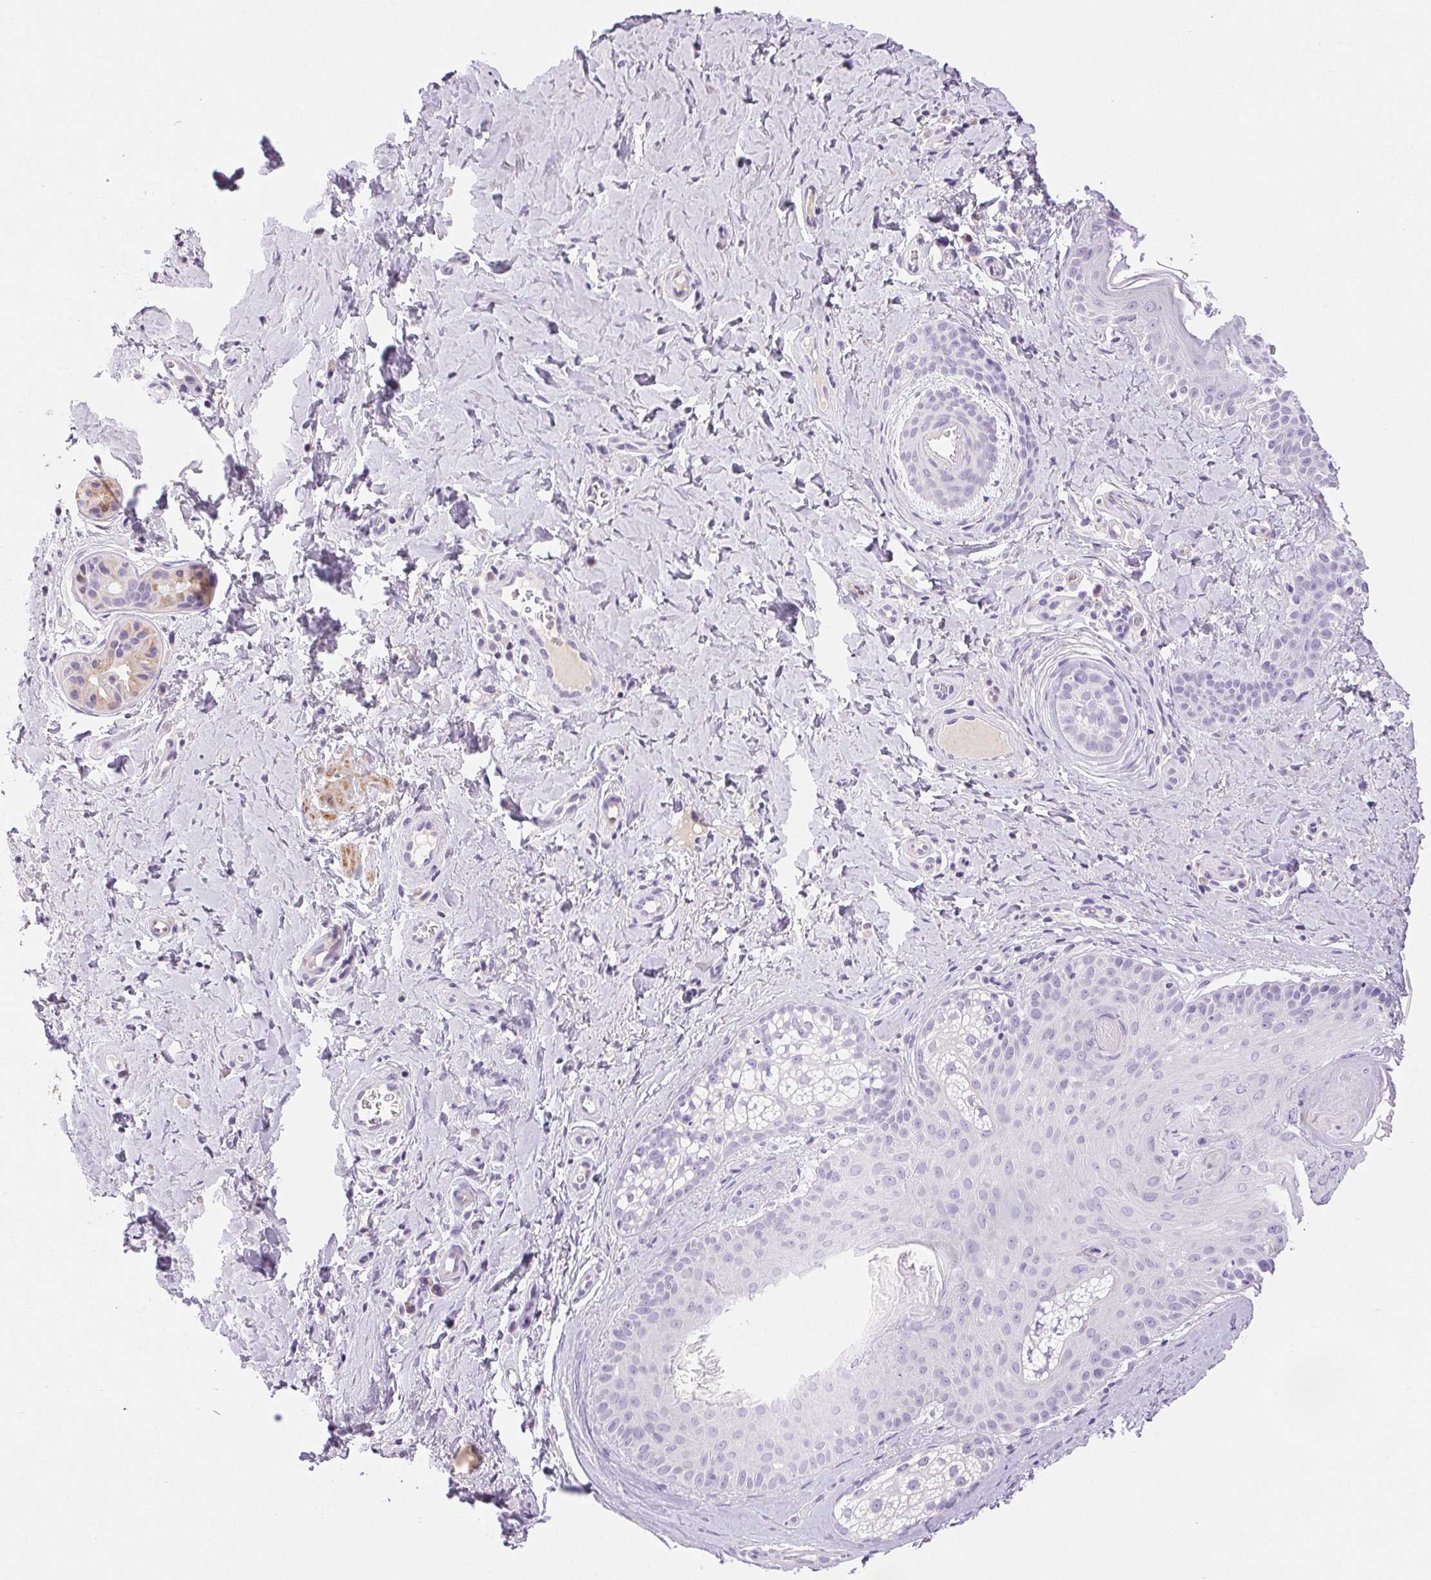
{"staining": {"intensity": "negative", "quantity": "none", "location": "none"}, "tissue": "skin cancer", "cell_type": "Tumor cells", "image_type": "cancer", "snomed": [{"axis": "morphology", "description": "Basal cell carcinoma"}, {"axis": "topography", "description": "Skin"}], "caption": "DAB immunohistochemical staining of skin cancer reveals no significant staining in tumor cells.", "gene": "ARHGAP11B", "patient": {"sex": "male", "age": 89}}